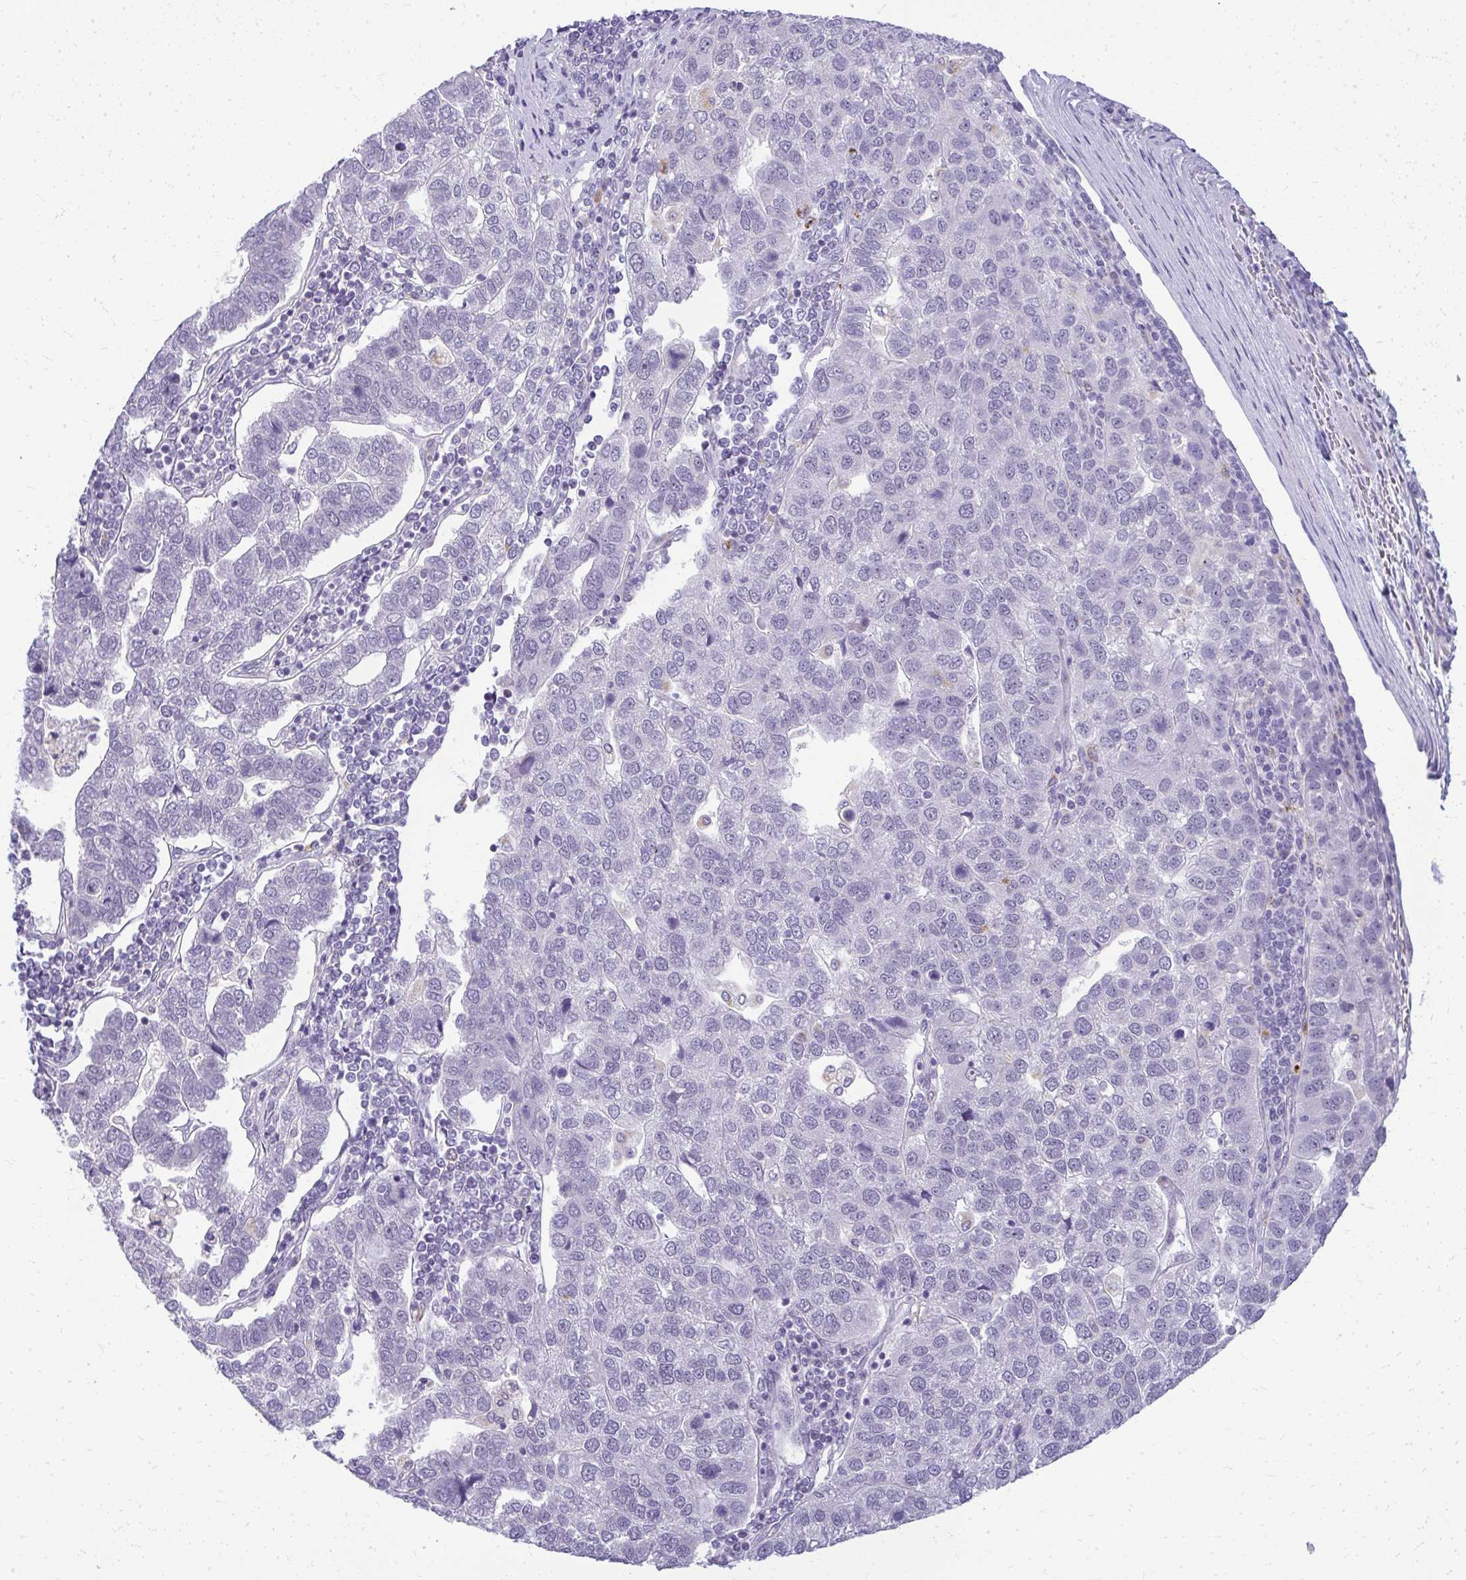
{"staining": {"intensity": "negative", "quantity": "none", "location": "none"}, "tissue": "pancreatic cancer", "cell_type": "Tumor cells", "image_type": "cancer", "snomed": [{"axis": "morphology", "description": "Adenocarcinoma, NOS"}, {"axis": "topography", "description": "Pancreas"}], "caption": "Immunohistochemical staining of pancreatic cancer (adenocarcinoma) displays no significant expression in tumor cells. (DAB (3,3'-diaminobenzidine) immunohistochemistry (IHC) with hematoxylin counter stain).", "gene": "TEX33", "patient": {"sex": "female", "age": 61}}